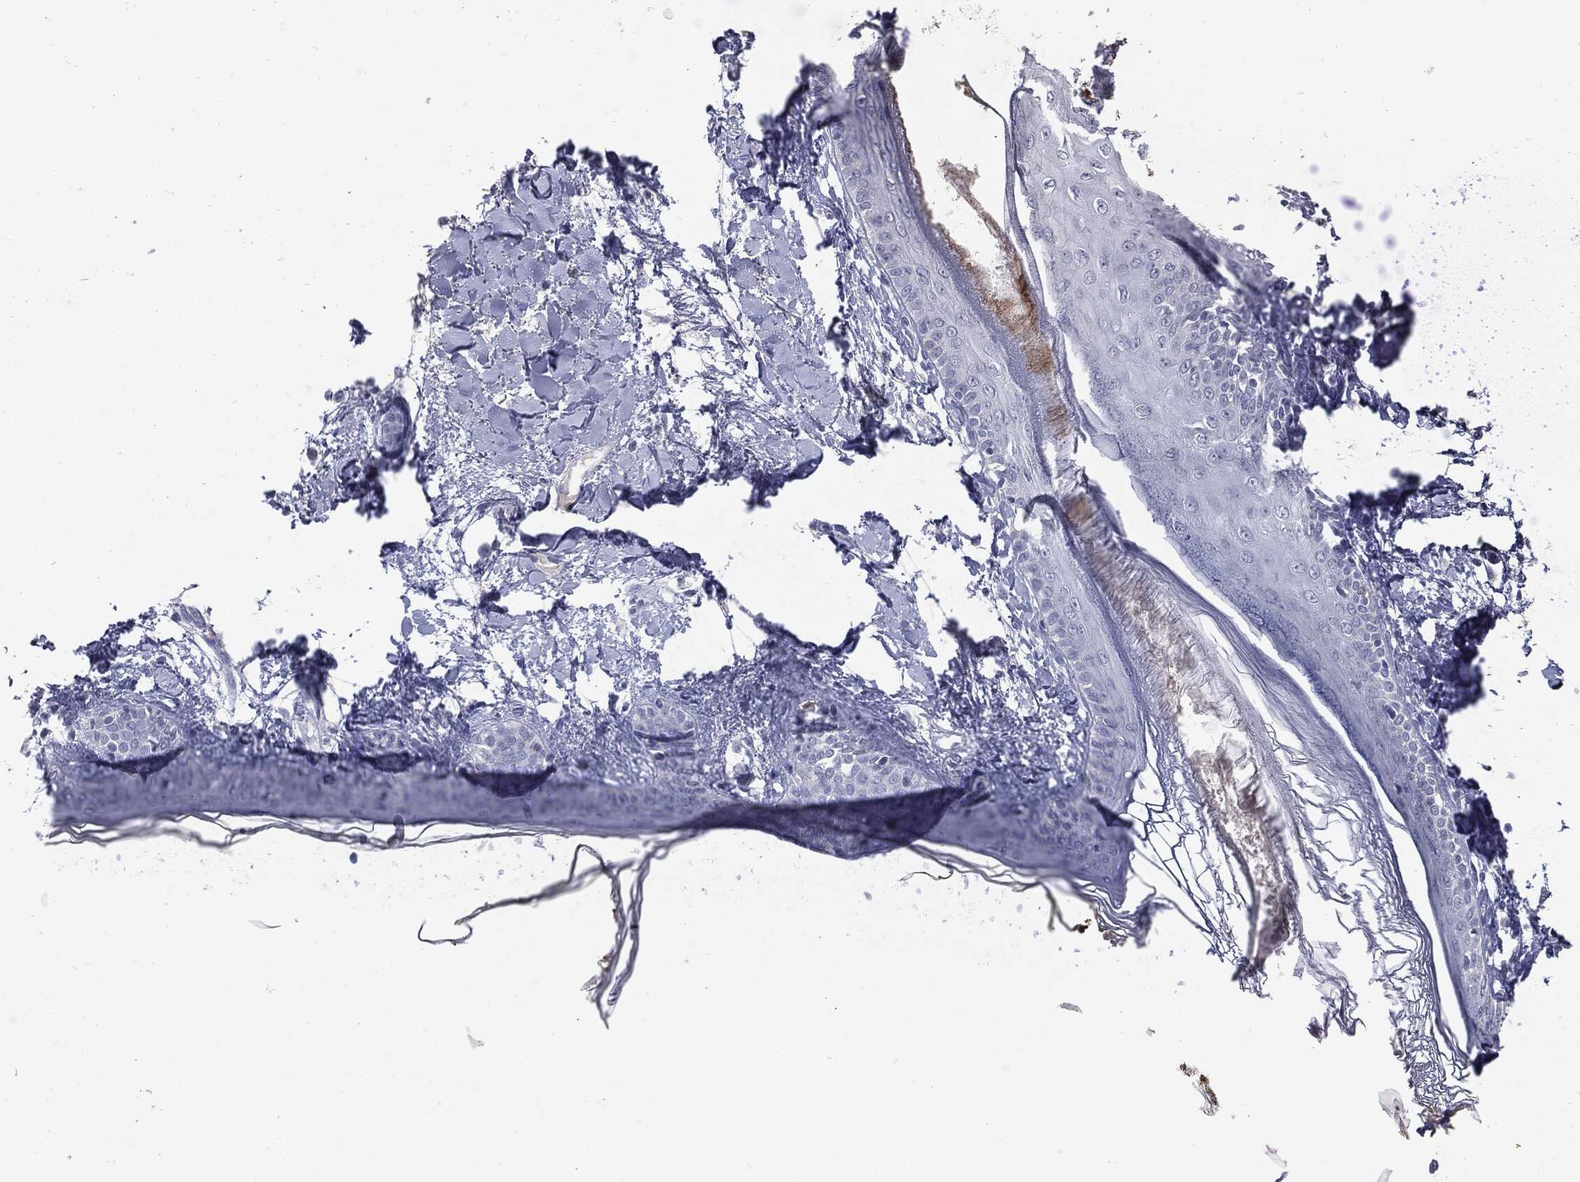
{"staining": {"intensity": "negative", "quantity": "none", "location": "none"}, "tissue": "skin", "cell_type": "Fibroblasts", "image_type": "normal", "snomed": [{"axis": "morphology", "description": "Normal tissue, NOS"}, {"axis": "morphology", "description": "Malignant melanoma, NOS"}, {"axis": "topography", "description": "Skin"}], "caption": "The photomicrograph demonstrates no staining of fibroblasts in normal skin. (DAB immunohistochemistry (IHC) visualized using brightfield microscopy, high magnification).", "gene": "MUC1", "patient": {"sex": "female", "age": 34}}